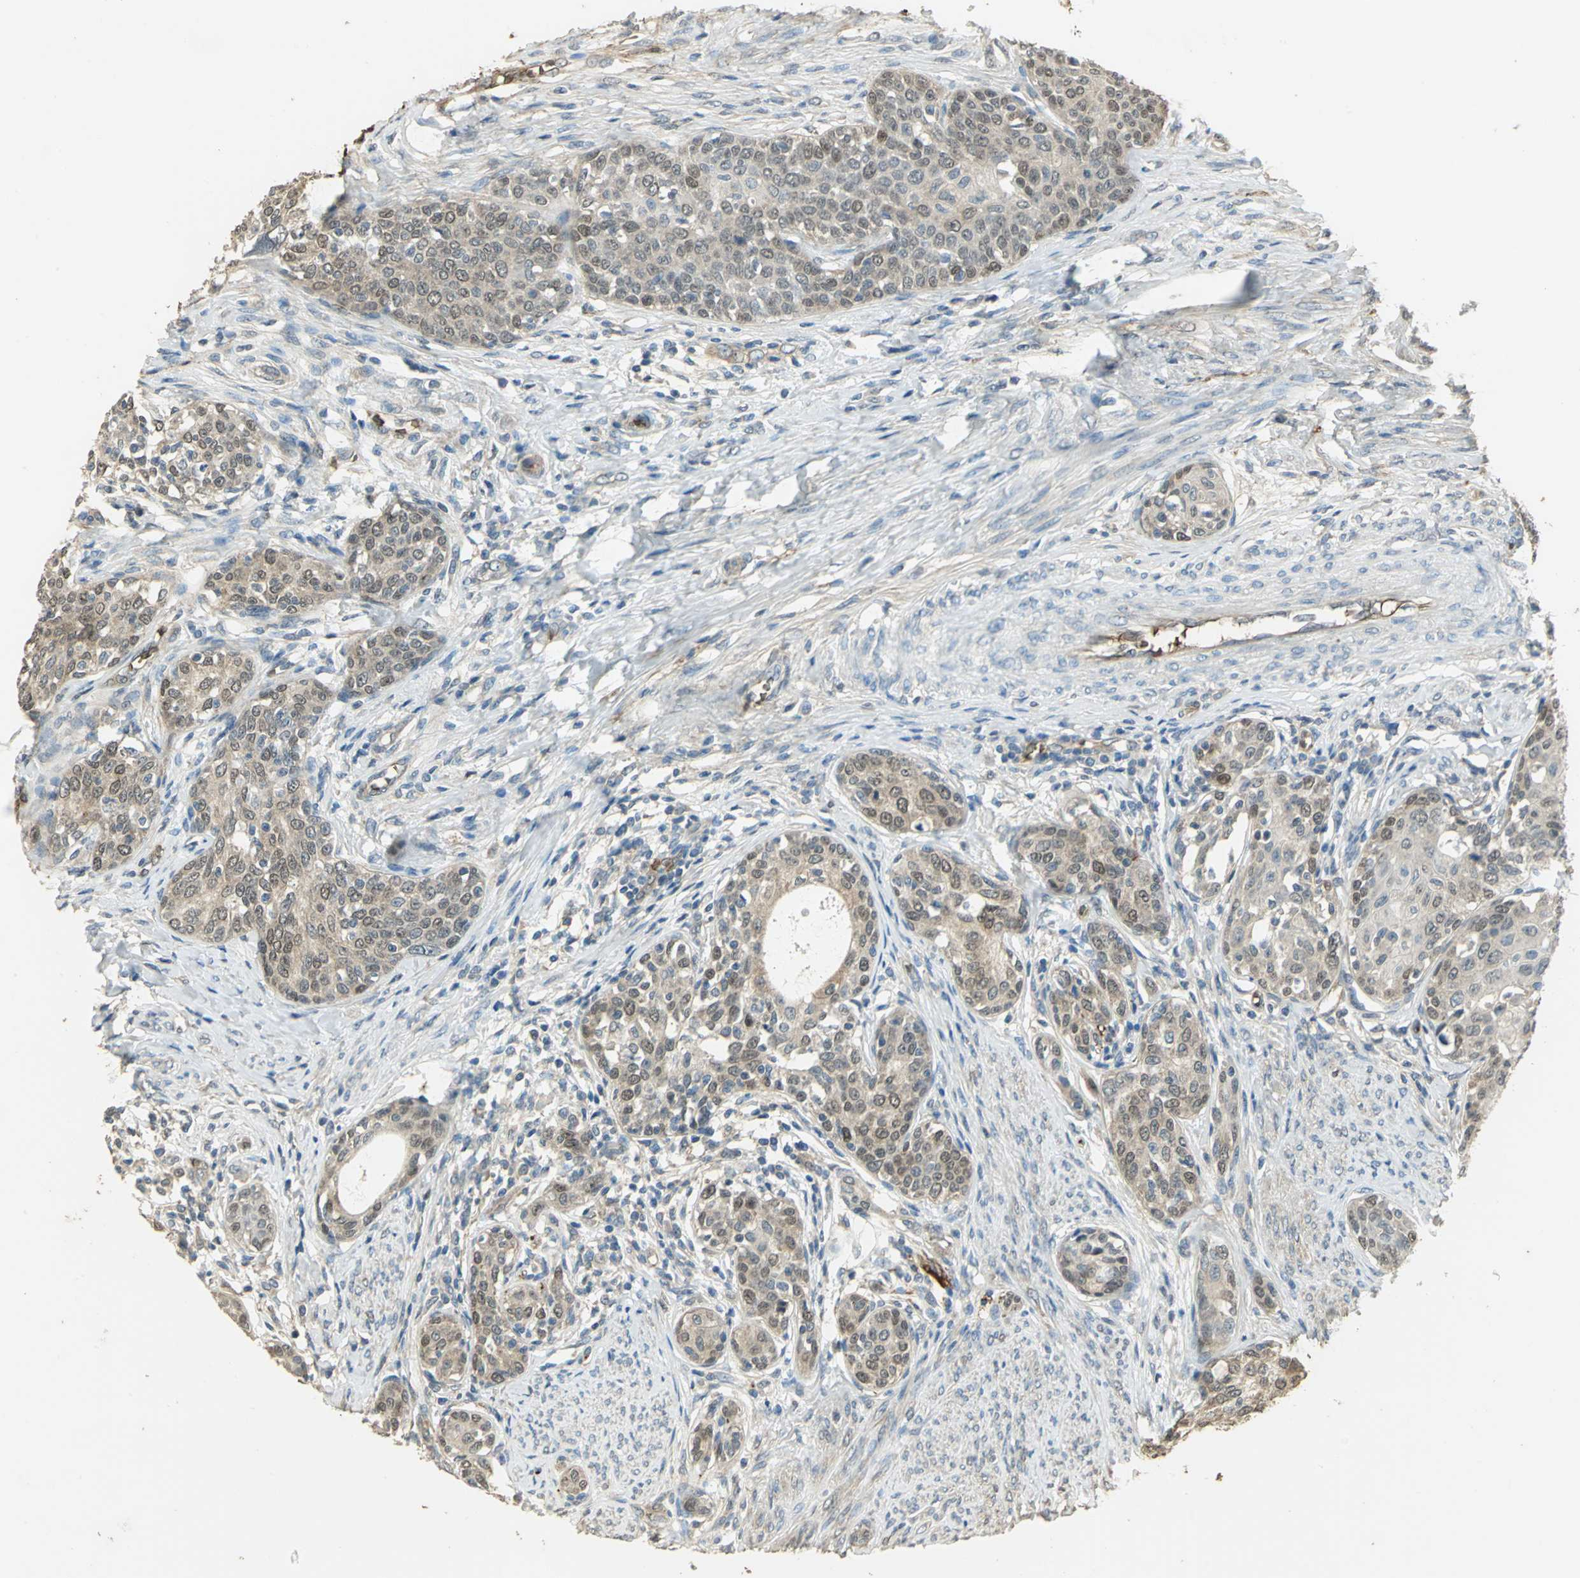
{"staining": {"intensity": "weak", "quantity": ">75%", "location": "cytoplasmic/membranous,nuclear"}, "tissue": "cervical cancer", "cell_type": "Tumor cells", "image_type": "cancer", "snomed": [{"axis": "morphology", "description": "Squamous cell carcinoma, NOS"}, {"axis": "morphology", "description": "Adenocarcinoma, NOS"}, {"axis": "topography", "description": "Cervix"}], "caption": "This photomicrograph shows immunohistochemistry staining of squamous cell carcinoma (cervical), with low weak cytoplasmic/membranous and nuclear staining in about >75% of tumor cells.", "gene": "DDAH1", "patient": {"sex": "female", "age": 52}}